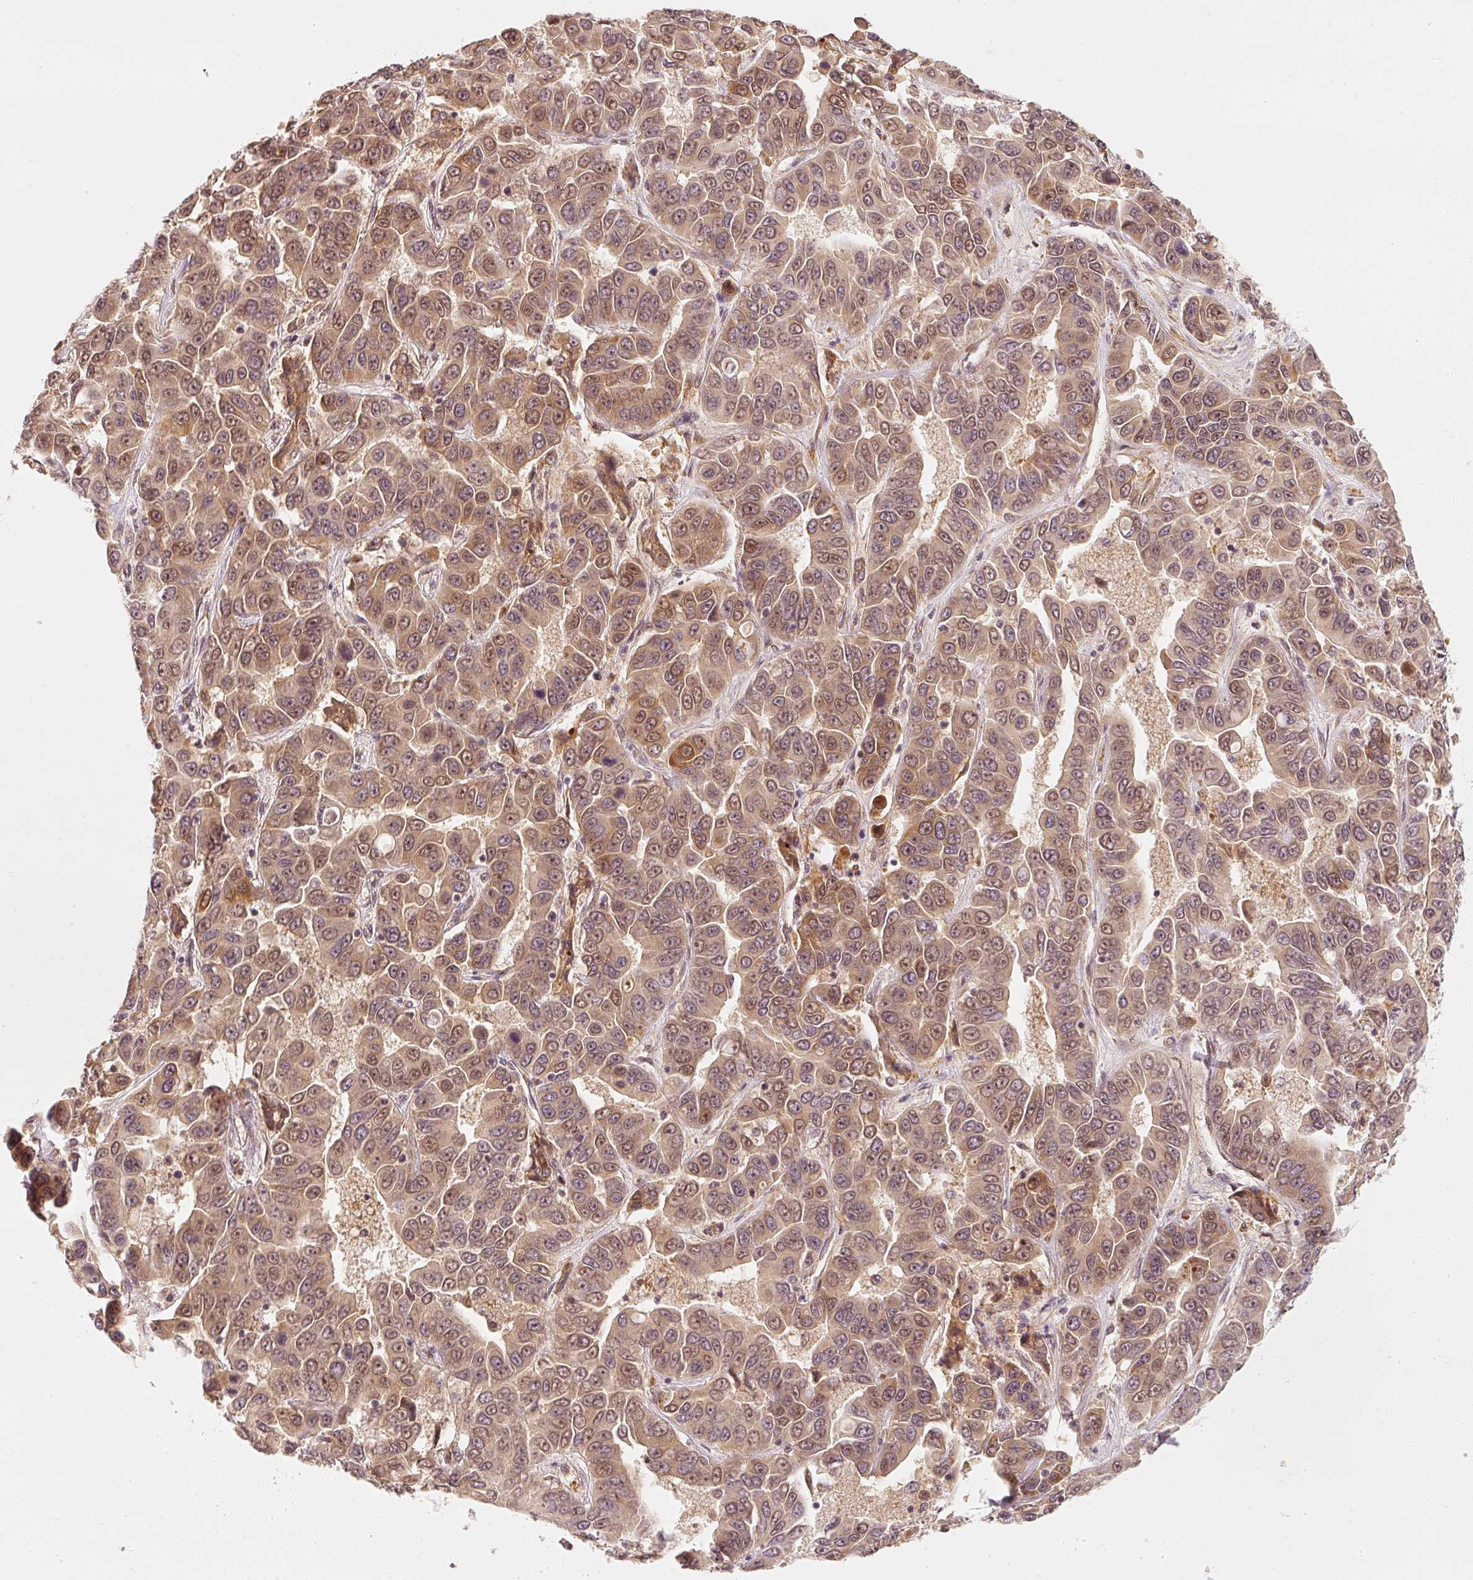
{"staining": {"intensity": "moderate", "quantity": "25%-75%", "location": "cytoplasmic/membranous"}, "tissue": "liver cancer", "cell_type": "Tumor cells", "image_type": "cancer", "snomed": [{"axis": "morphology", "description": "Cholangiocarcinoma"}, {"axis": "topography", "description": "Liver"}], "caption": "Liver cancer stained with immunohistochemistry shows moderate cytoplasmic/membranous staining in about 25%-75% of tumor cells.", "gene": "EEF1A2", "patient": {"sex": "female", "age": 52}}